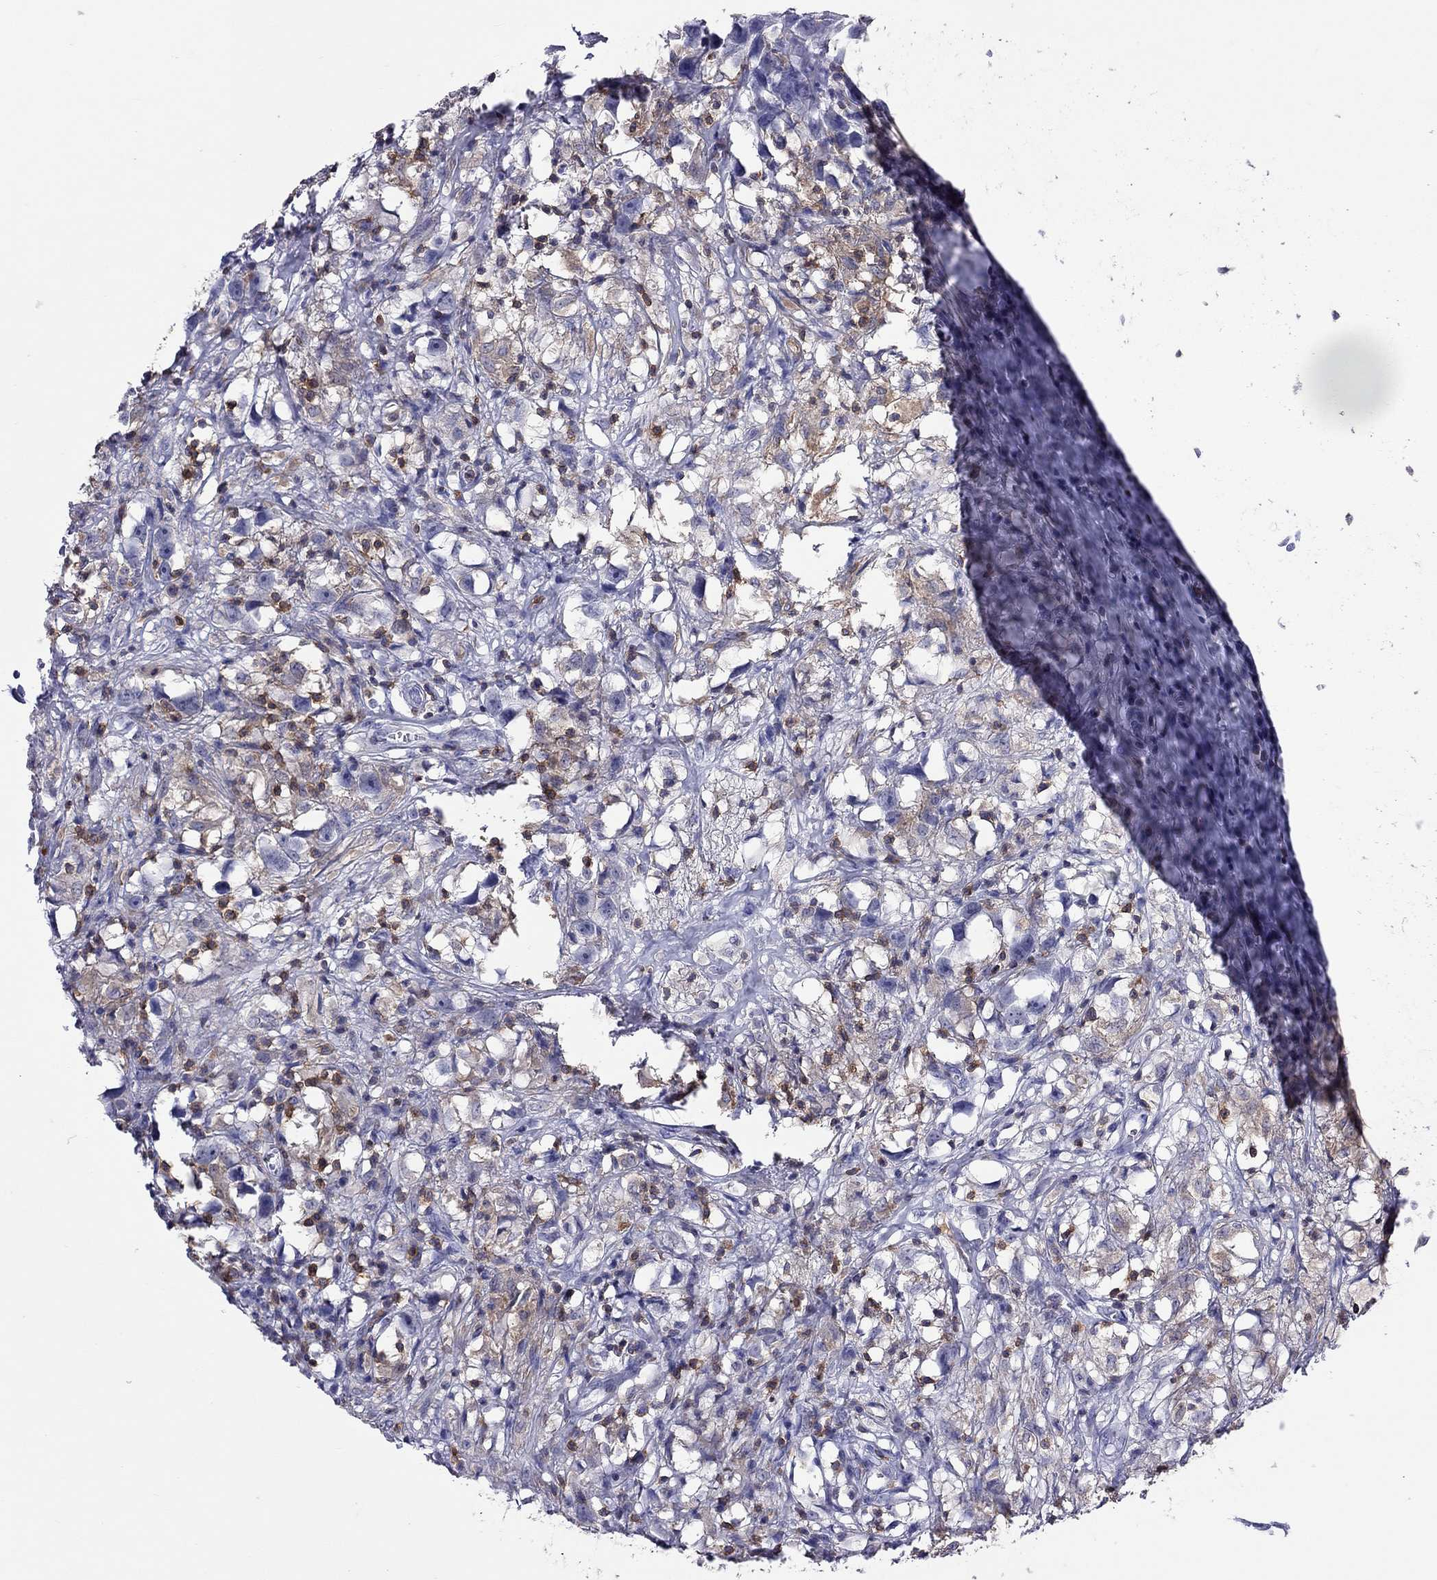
{"staining": {"intensity": "negative", "quantity": "none", "location": "none"}, "tissue": "testis cancer", "cell_type": "Tumor cells", "image_type": "cancer", "snomed": [{"axis": "morphology", "description": "Seminoma, NOS"}, {"axis": "topography", "description": "Testis"}], "caption": "Immunohistochemical staining of human testis cancer (seminoma) displays no significant expression in tumor cells.", "gene": "MND1", "patient": {"sex": "male", "age": 49}}